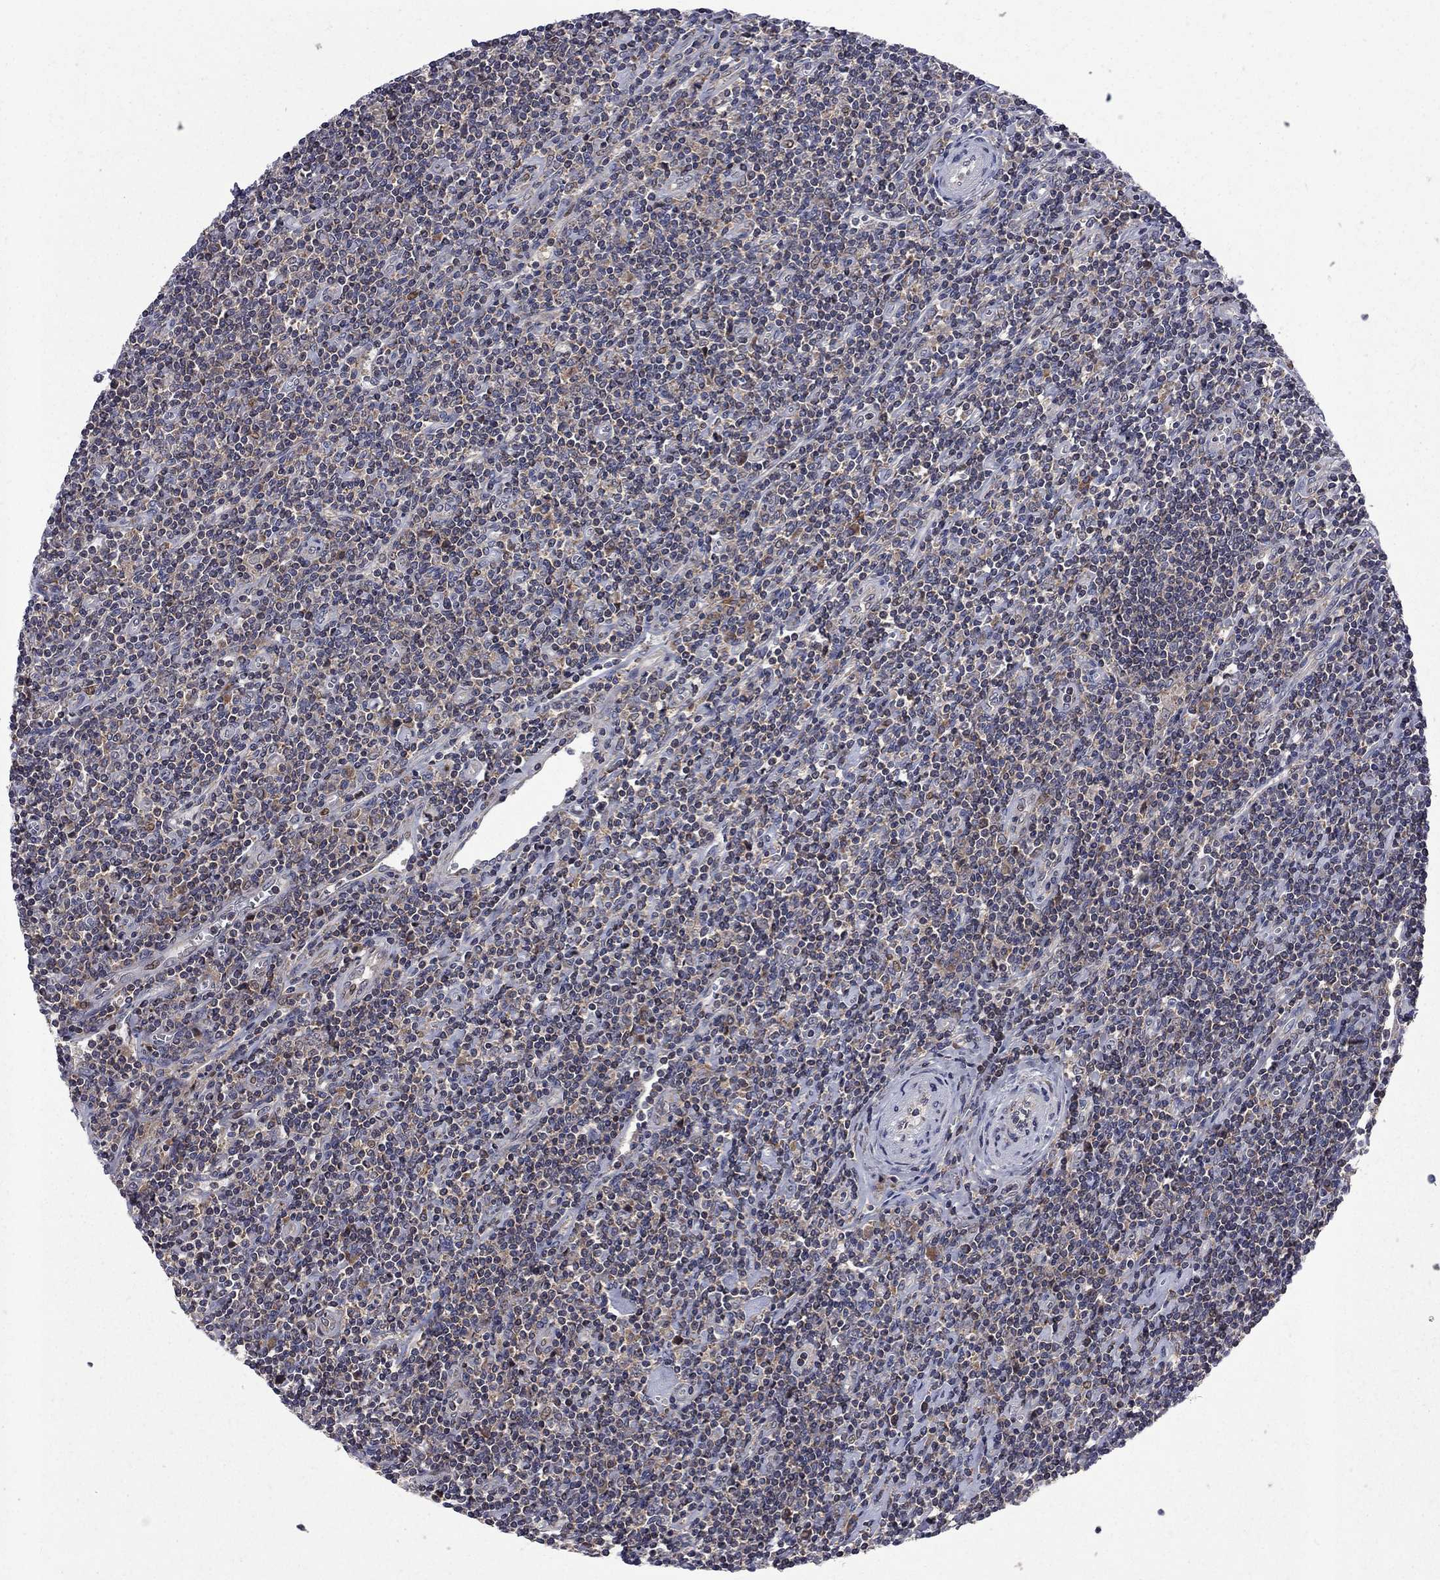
{"staining": {"intensity": "negative", "quantity": "none", "location": "none"}, "tissue": "lymphoma", "cell_type": "Tumor cells", "image_type": "cancer", "snomed": [{"axis": "morphology", "description": "Hodgkin's disease, NOS"}, {"axis": "topography", "description": "Lymph node"}], "caption": "Immunohistochemistry micrograph of lymphoma stained for a protein (brown), which shows no expression in tumor cells.", "gene": "CNOT11", "patient": {"sex": "male", "age": 40}}